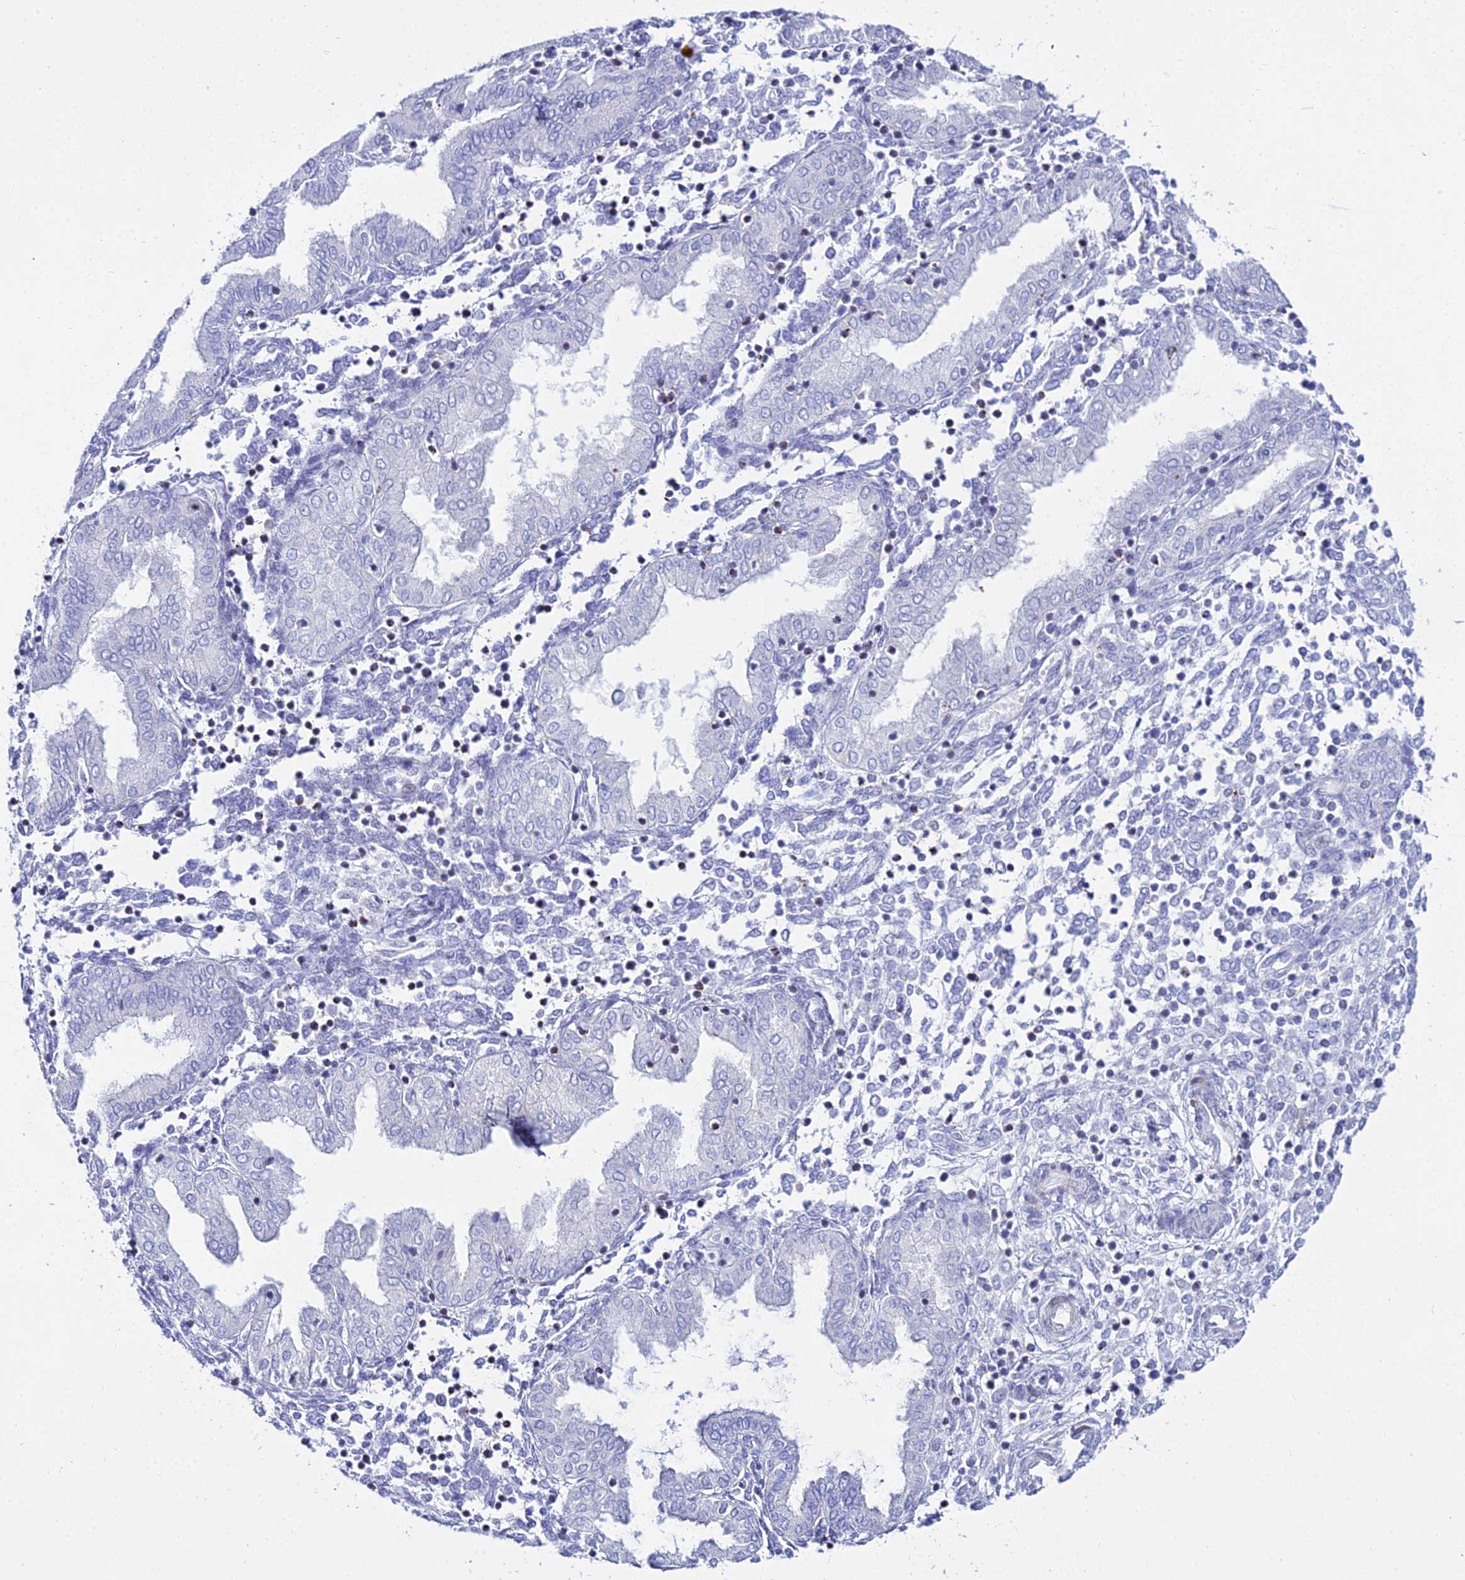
{"staining": {"intensity": "negative", "quantity": "none", "location": "none"}, "tissue": "endometrium", "cell_type": "Cells in endometrial stroma", "image_type": "normal", "snomed": [{"axis": "morphology", "description": "Normal tissue, NOS"}, {"axis": "topography", "description": "Endometrium"}], "caption": "IHC of normal endometrium demonstrates no staining in cells in endometrial stroma. (Stains: DAB IHC with hematoxylin counter stain, Microscopy: brightfield microscopy at high magnification).", "gene": "DLX1", "patient": {"sex": "female", "age": 53}}